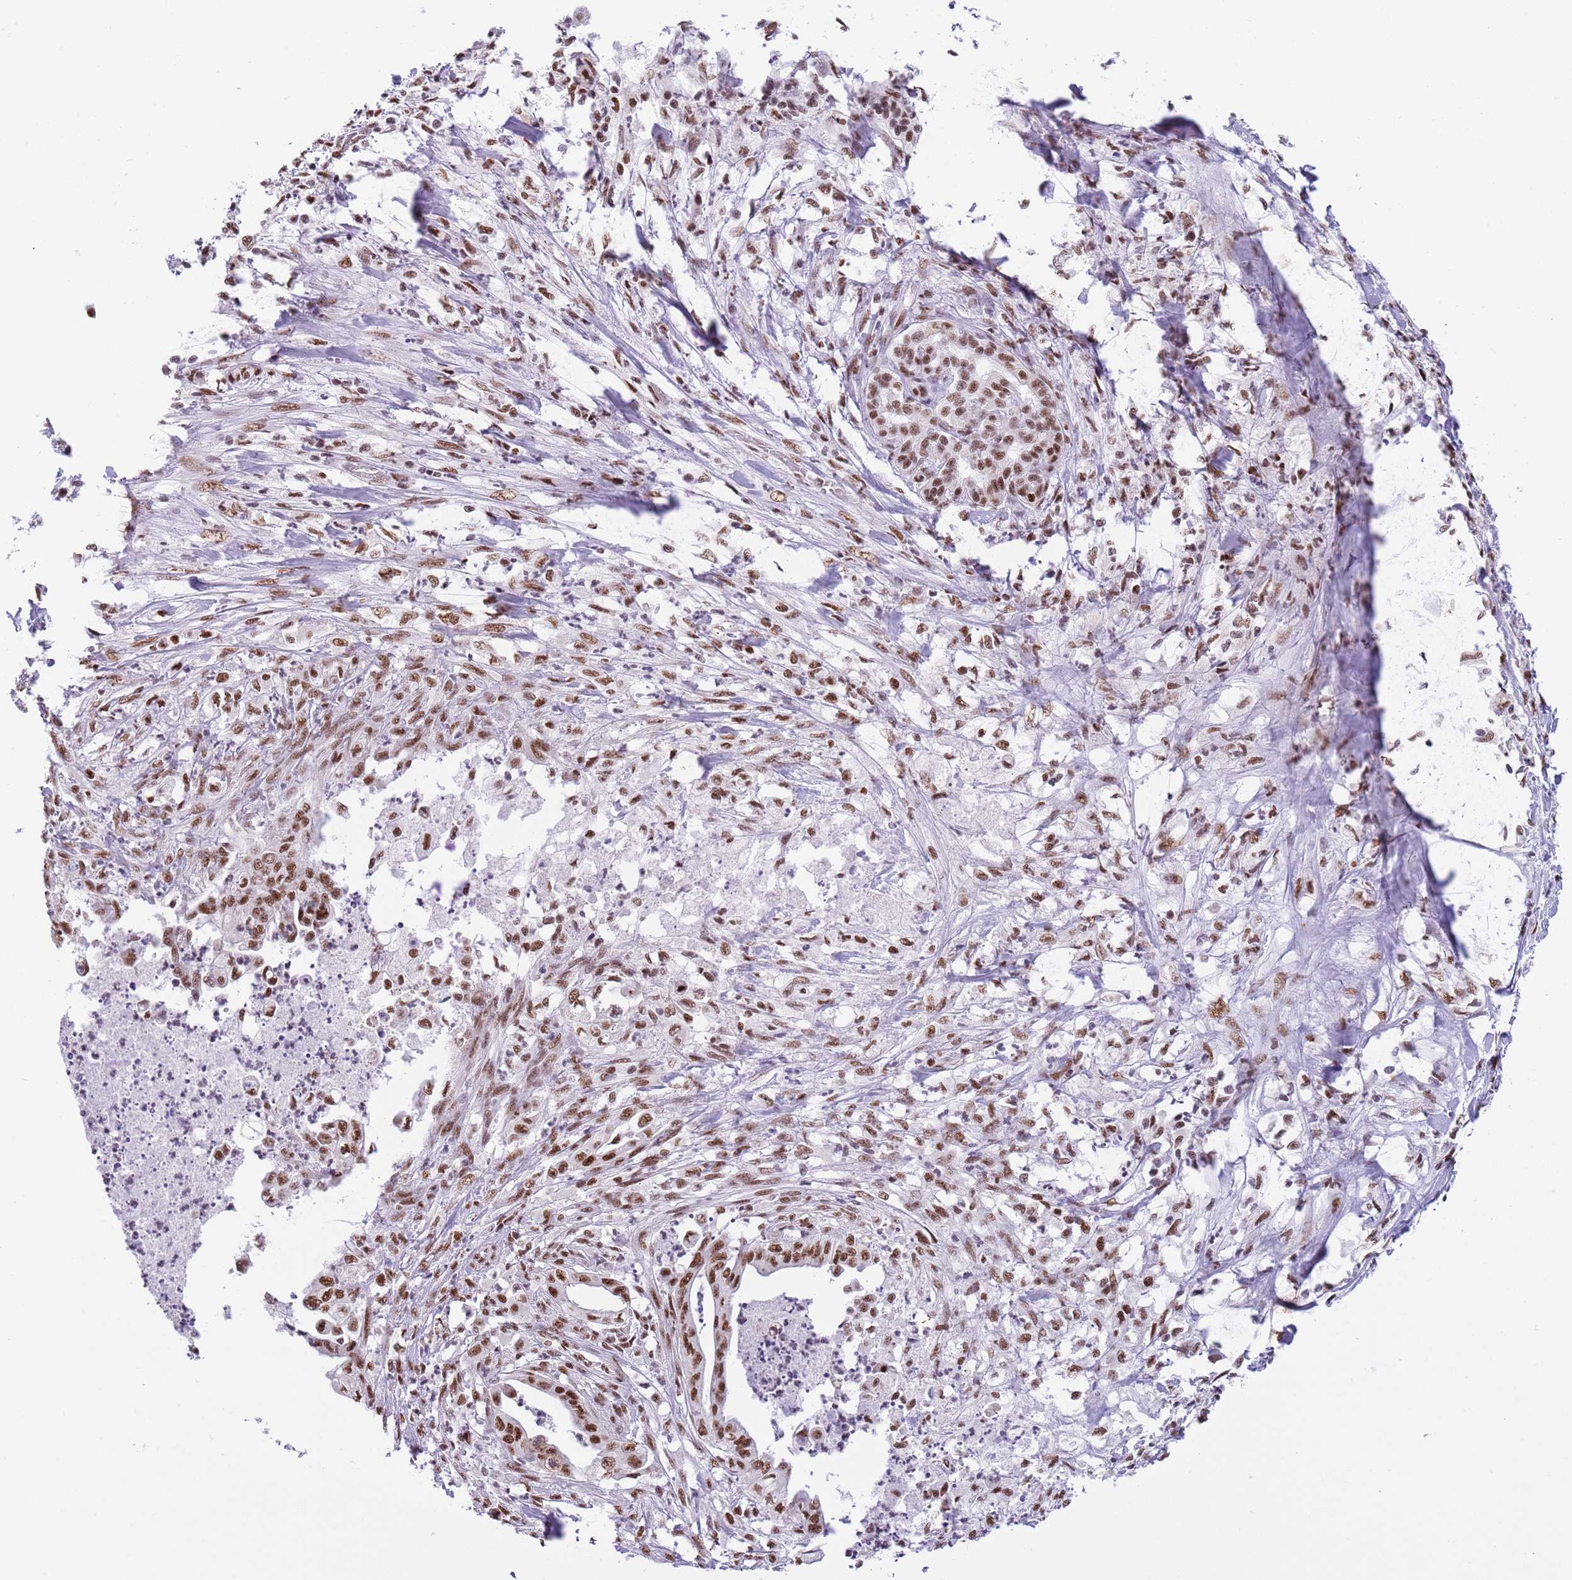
{"staining": {"intensity": "strong", "quantity": ">75%", "location": "nuclear"}, "tissue": "pancreatic cancer", "cell_type": "Tumor cells", "image_type": "cancer", "snomed": [{"axis": "morphology", "description": "Adenocarcinoma, NOS"}, {"axis": "topography", "description": "Pancreas"}], "caption": "Immunohistochemistry (IHC) histopathology image of human pancreatic adenocarcinoma stained for a protein (brown), which demonstrates high levels of strong nuclear positivity in about >75% of tumor cells.", "gene": "SF3A2", "patient": {"sex": "male", "age": 58}}